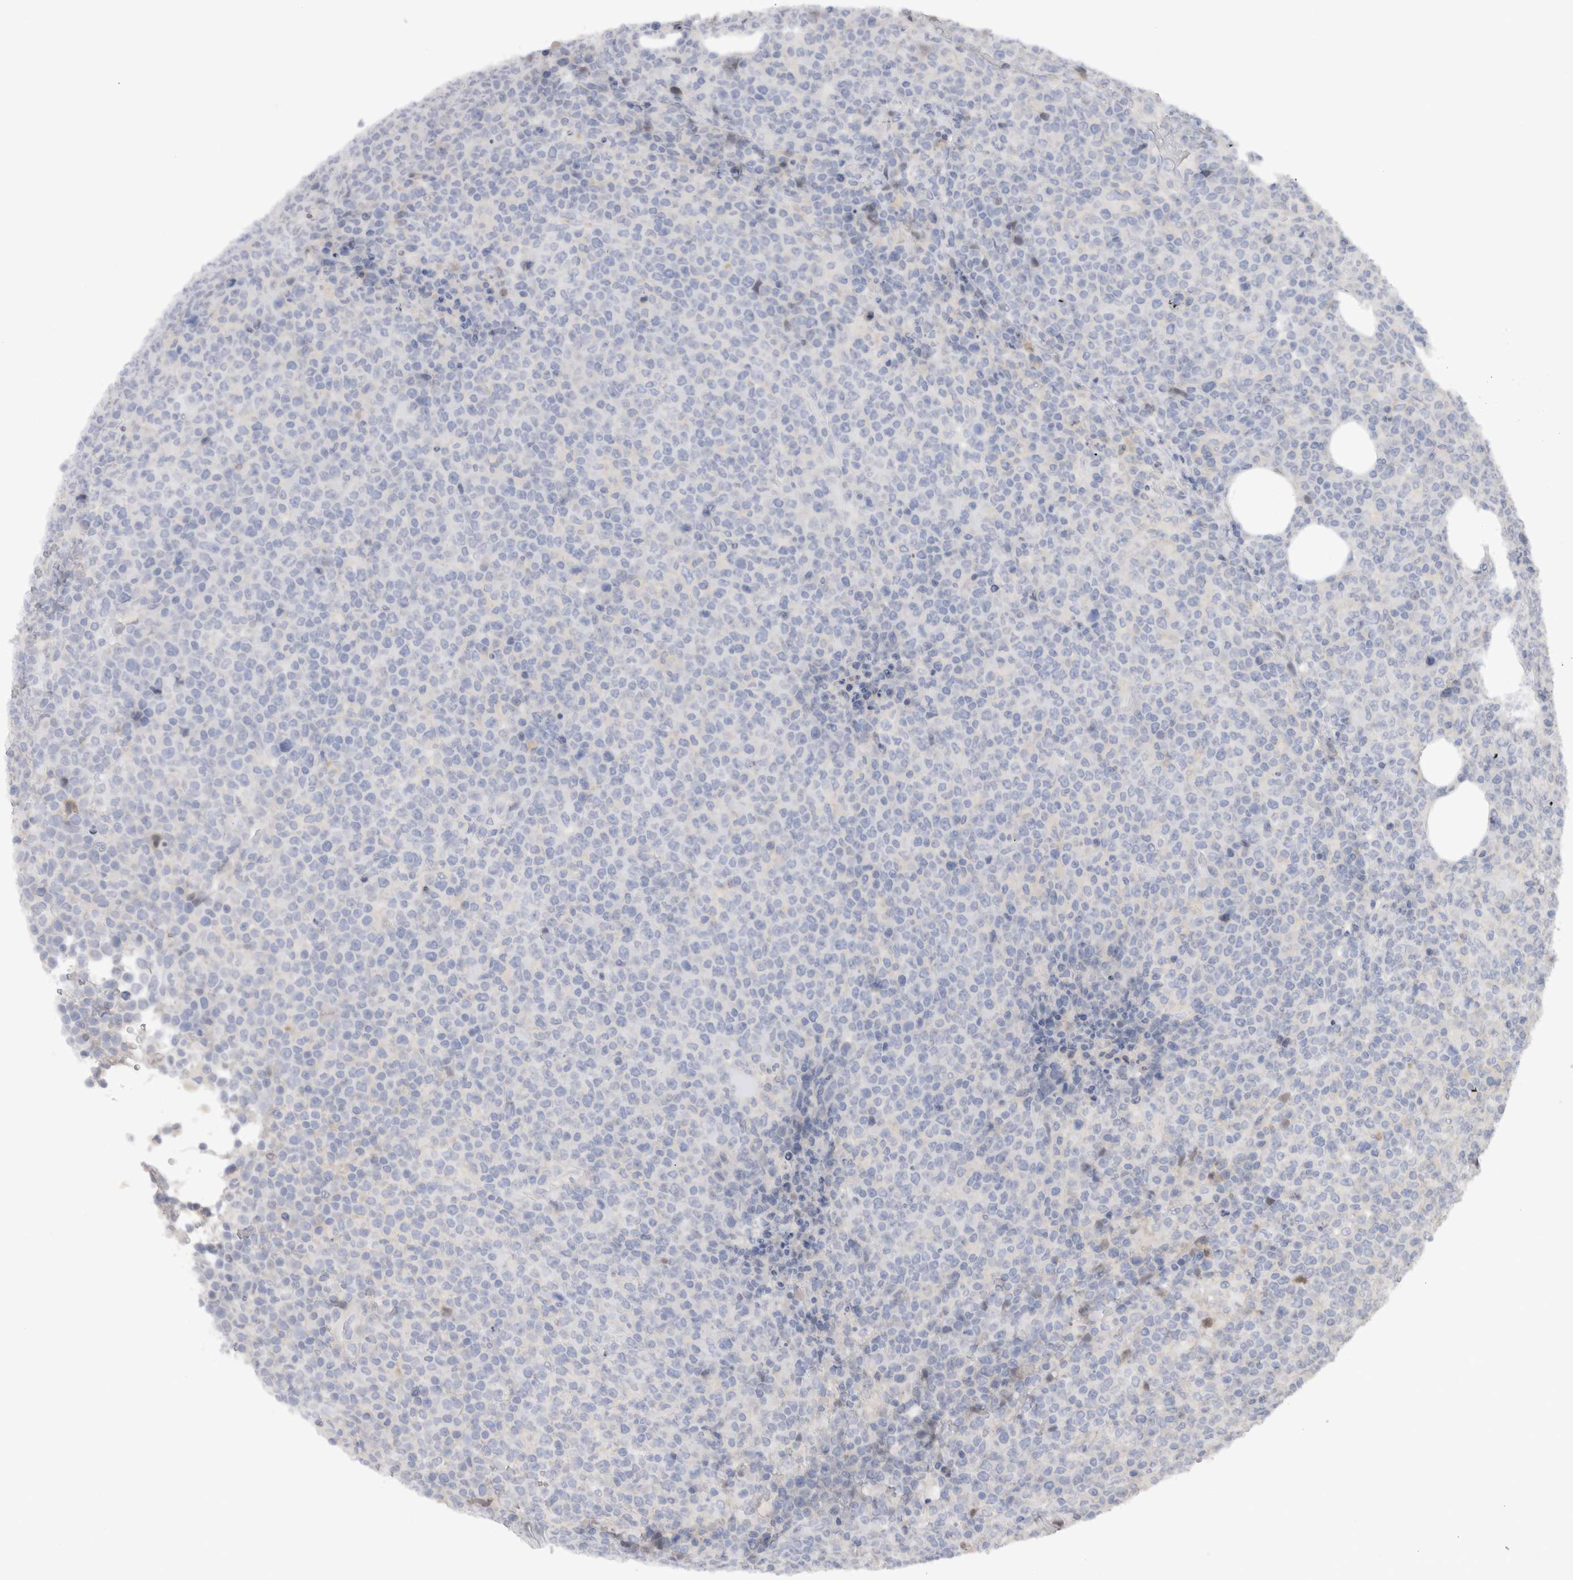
{"staining": {"intensity": "negative", "quantity": "none", "location": "none"}, "tissue": "lymphoma", "cell_type": "Tumor cells", "image_type": "cancer", "snomed": [{"axis": "morphology", "description": "Malignant lymphoma, non-Hodgkin's type, High grade"}, {"axis": "topography", "description": "Lymph node"}], "caption": "The immunohistochemistry (IHC) micrograph has no significant positivity in tumor cells of lymphoma tissue.", "gene": "C9orf50", "patient": {"sex": "male", "age": 13}}